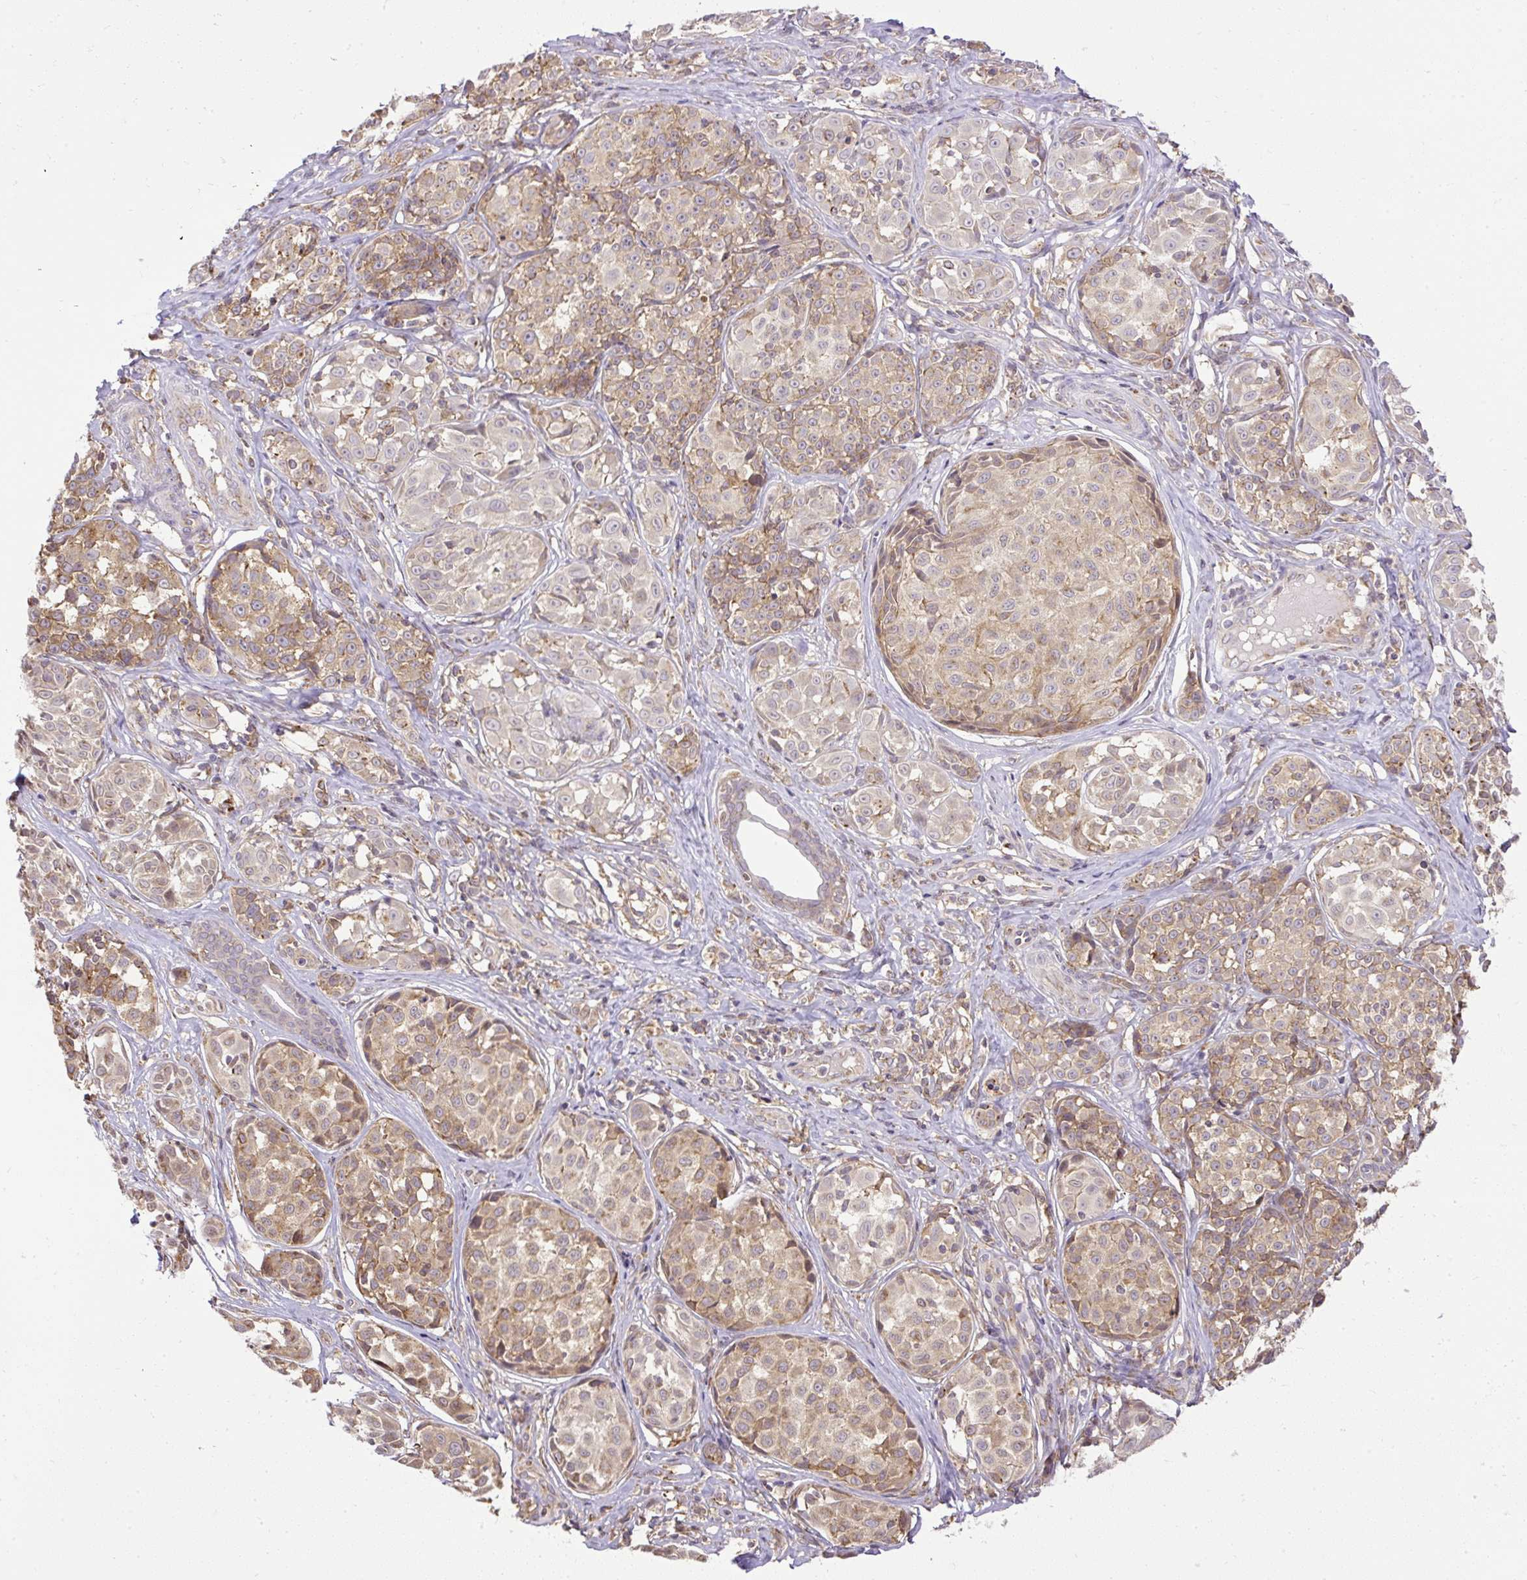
{"staining": {"intensity": "moderate", "quantity": "25%-75%", "location": "cytoplasmic/membranous"}, "tissue": "melanoma", "cell_type": "Tumor cells", "image_type": "cancer", "snomed": [{"axis": "morphology", "description": "Malignant melanoma, NOS"}, {"axis": "topography", "description": "Skin"}], "caption": "This photomicrograph displays immunohistochemistry (IHC) staining of human melanoma, with medium moderate cytoplasmic/membranous positivity in approximately 25%-75% of tumor cells.", "gene": "SMC4", "patient": {"sex": "female", "age": 35}}